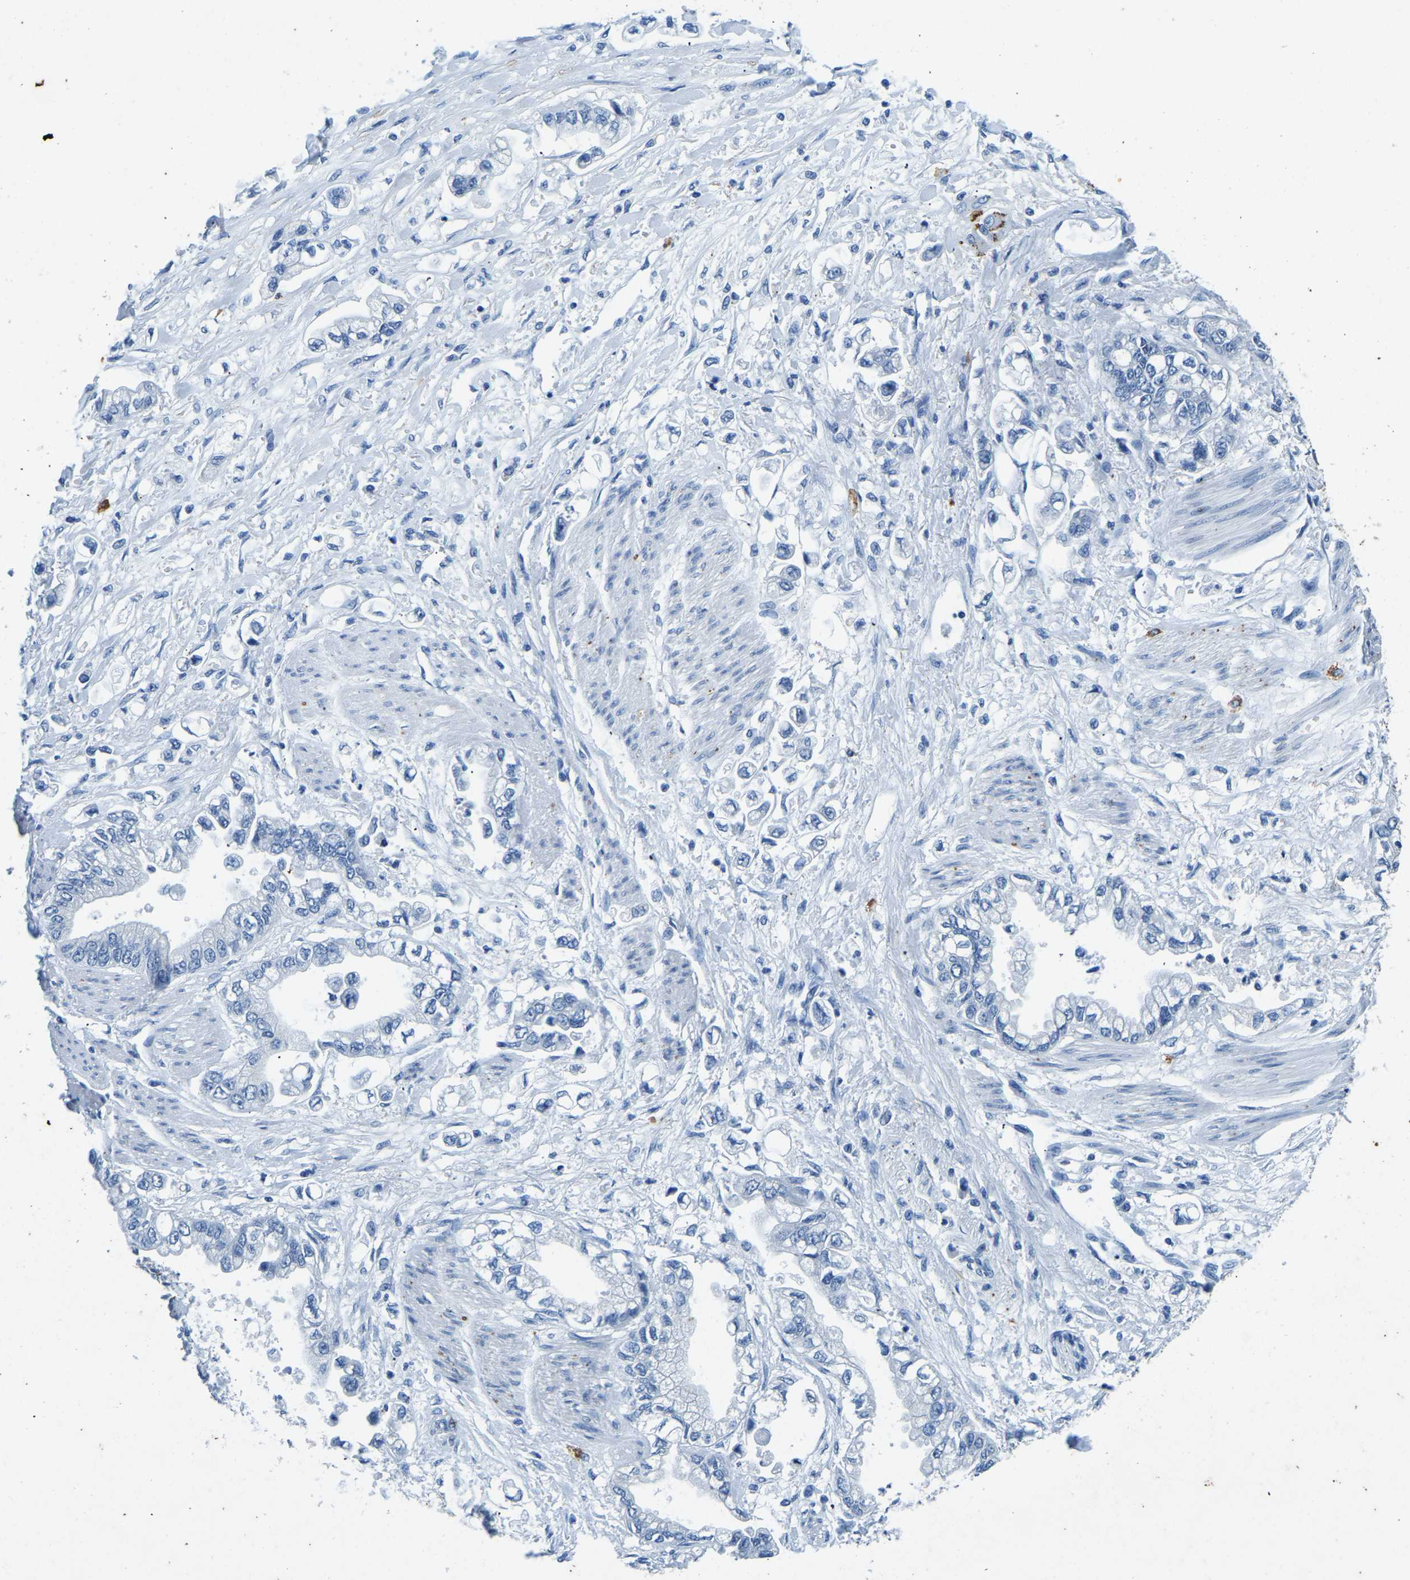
{"staining": {"intensity": "negative", "quantity": "none", "location": "none"}, "tissue": "stomach cancer", "cell_type": "Tumor cells", "image_type": "cancer", "snomed": [{"axis": "morphology", "description": "Normal tissue, NOS"}, {"axis": "morphology", "description": "Adenocarcinoma, NOS"}, {"axis": "topography", "description": "Stomach"}], "caption": "Tumor cells are negative for protein expression in human stomach cancer. The staining is performed using DAB (3,3'-diaminobenzidine) brown chromogen with nuclei counter-stained in using hematoxylin.", "gene": "UBN2", "patient": {"sex": "male", "age": 62}}